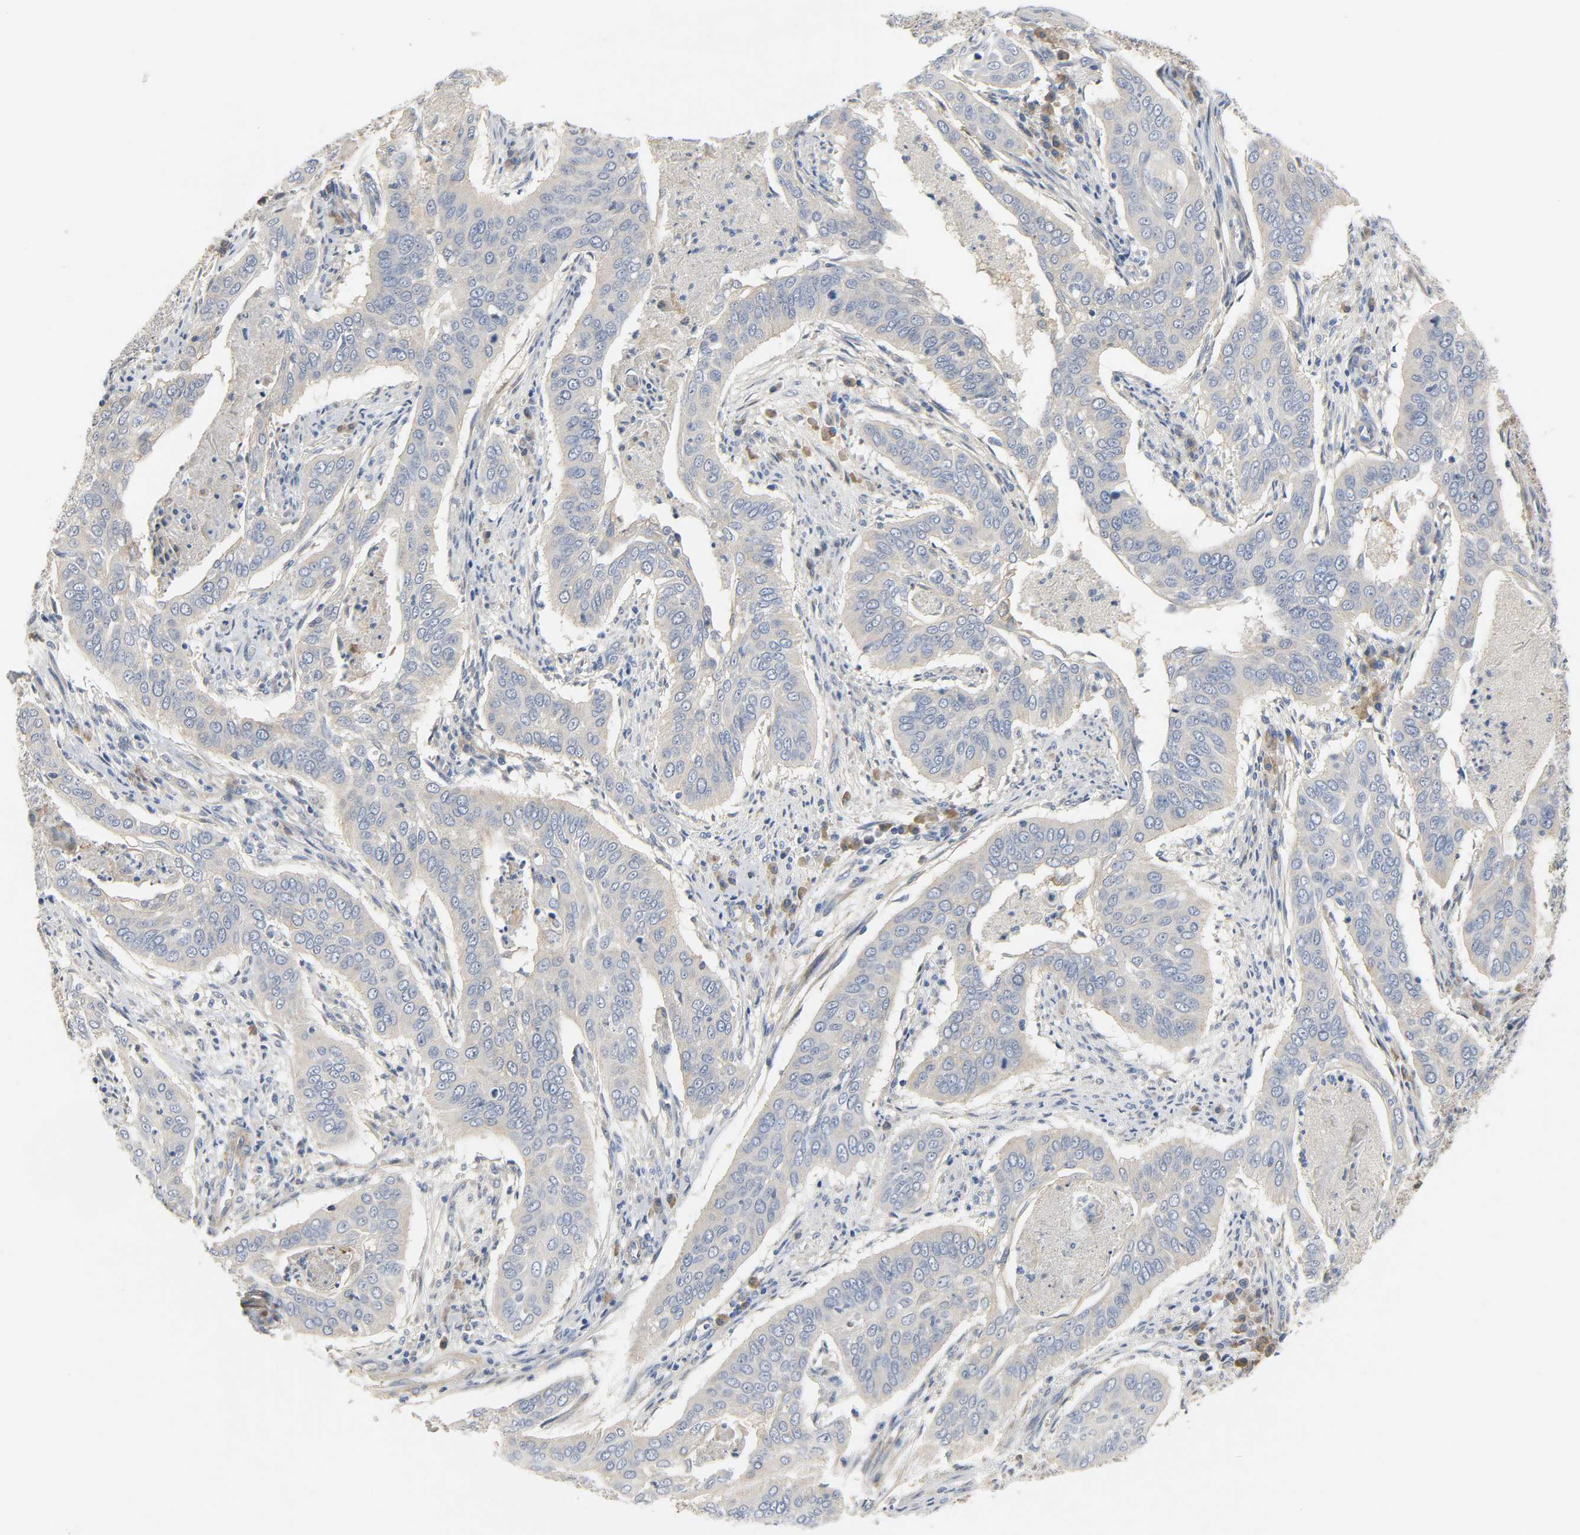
{"staining": {"intensity": "weak", "quantity": "25%-75%", "location": "cytoplasmic/membranous"}, "tissue": "cervical cancer", "cell_type": "Tumor cells", "image_type": "cancer", "snomed": [{"axis": "morphology", "description": "Squamous cell carcinoma, NOS"}, {"axis": "topography", "description": "Cervix"}], "caption": "A high-resolution micrograph shows IHC staining of squamous cell carcinoma (cervical), which exhibits weak cytoplasmic/membranous positivity in about 25%-75% of tumor cells.", "gene": "ARPC1A", "patient": {"sex": "female", "age": 39}}